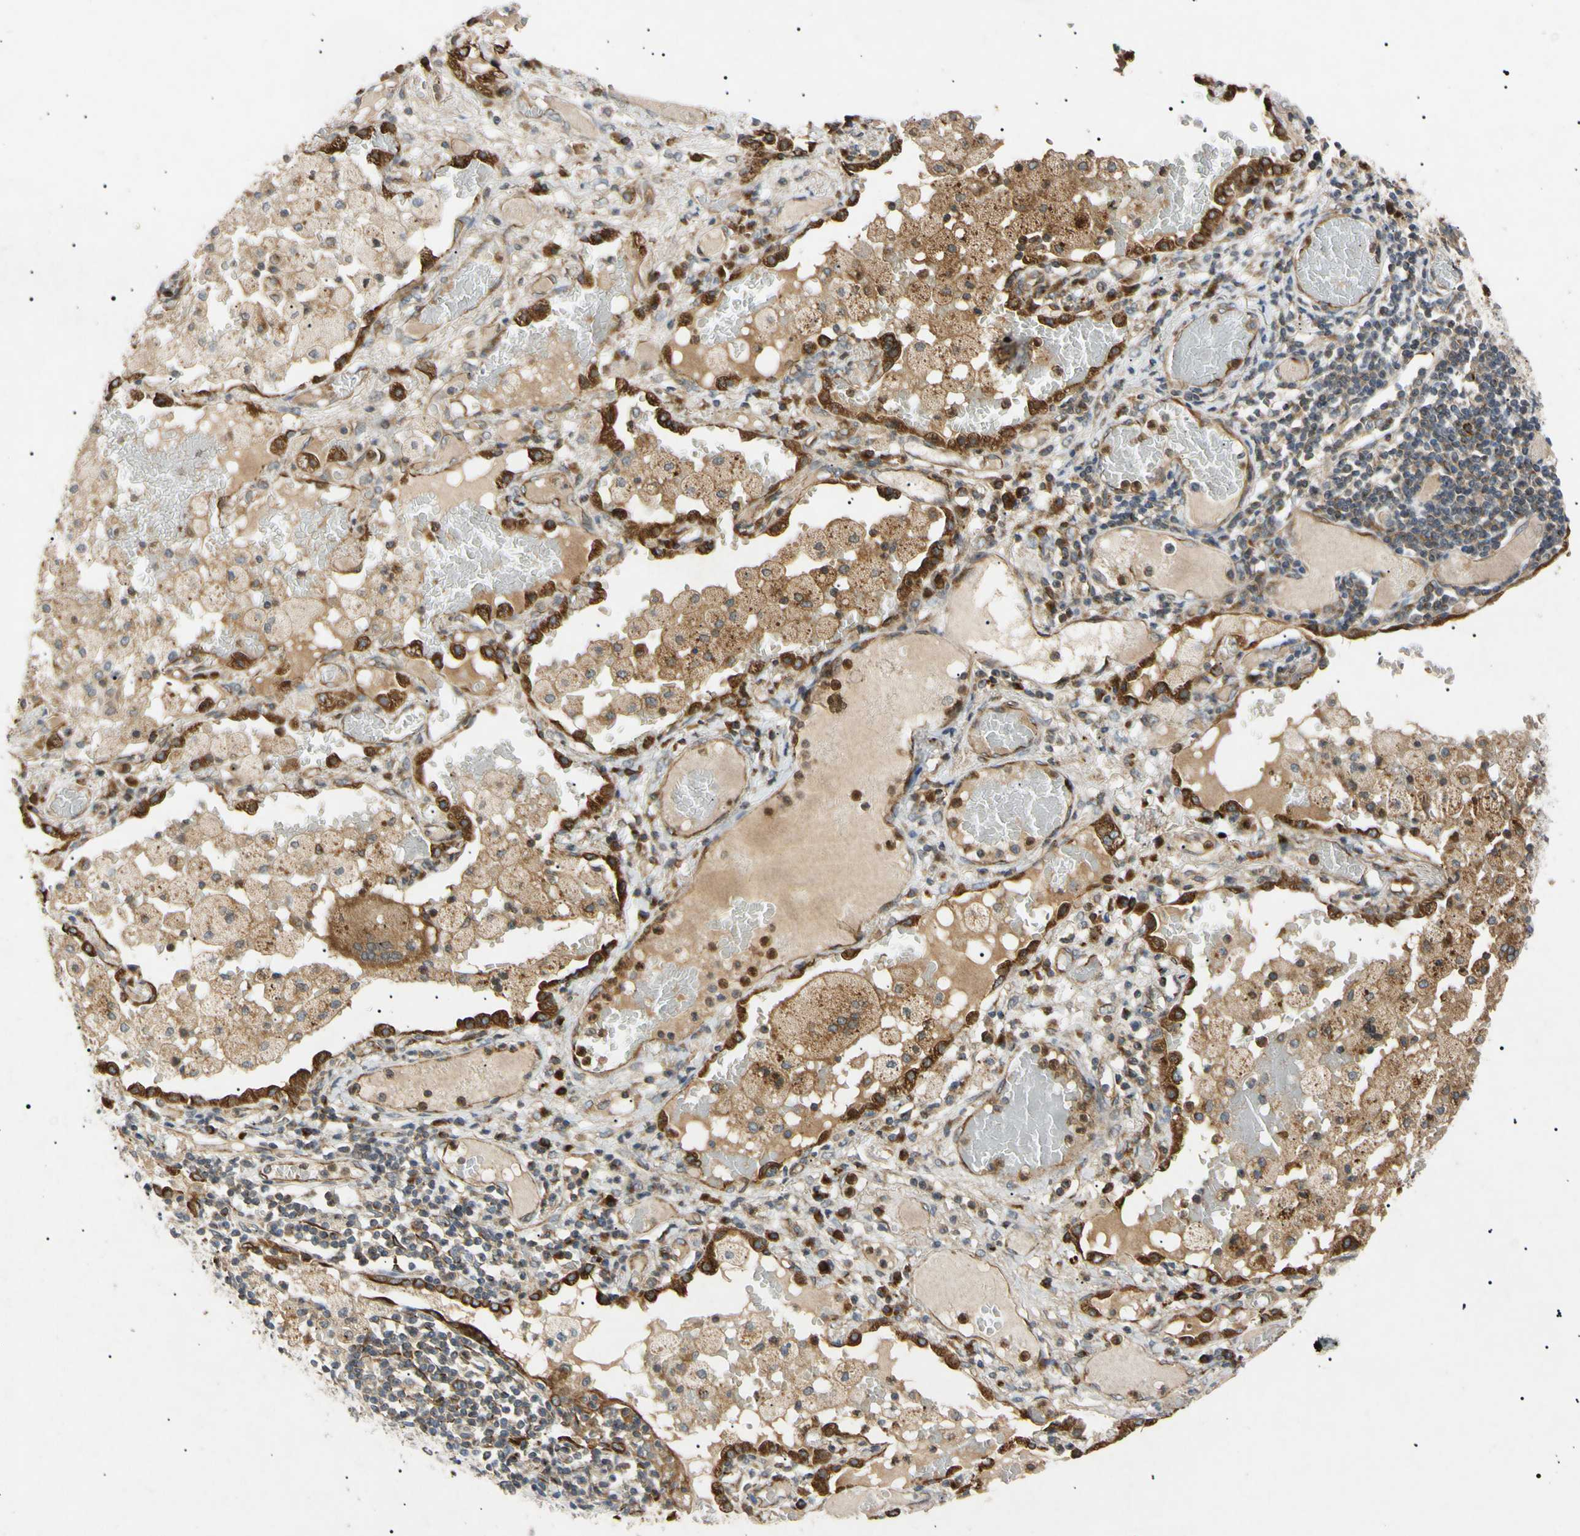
{"staining": {"intensity": "strong", "quantity": "25%-75%", "location": "cytoplasmic/membranous"}, "tissue": "lung cancer", "cell_type": "Tumor cells", "image_type": "cancer", "snomed": [{"axis": "morphology", "description": "Squamous cell carcinoma, NOS"}, {"axis": "topography", "description": "Lung"}], "caption": "About 25%-75% of tumor cells in human lung squamous cell carcinoma display strong cytoplasmic/membranous protein expression as visualized by brown immunohistochemical staining.", "gene": "TUBB4A", "patient": {"sex": "male", "age": 71}}